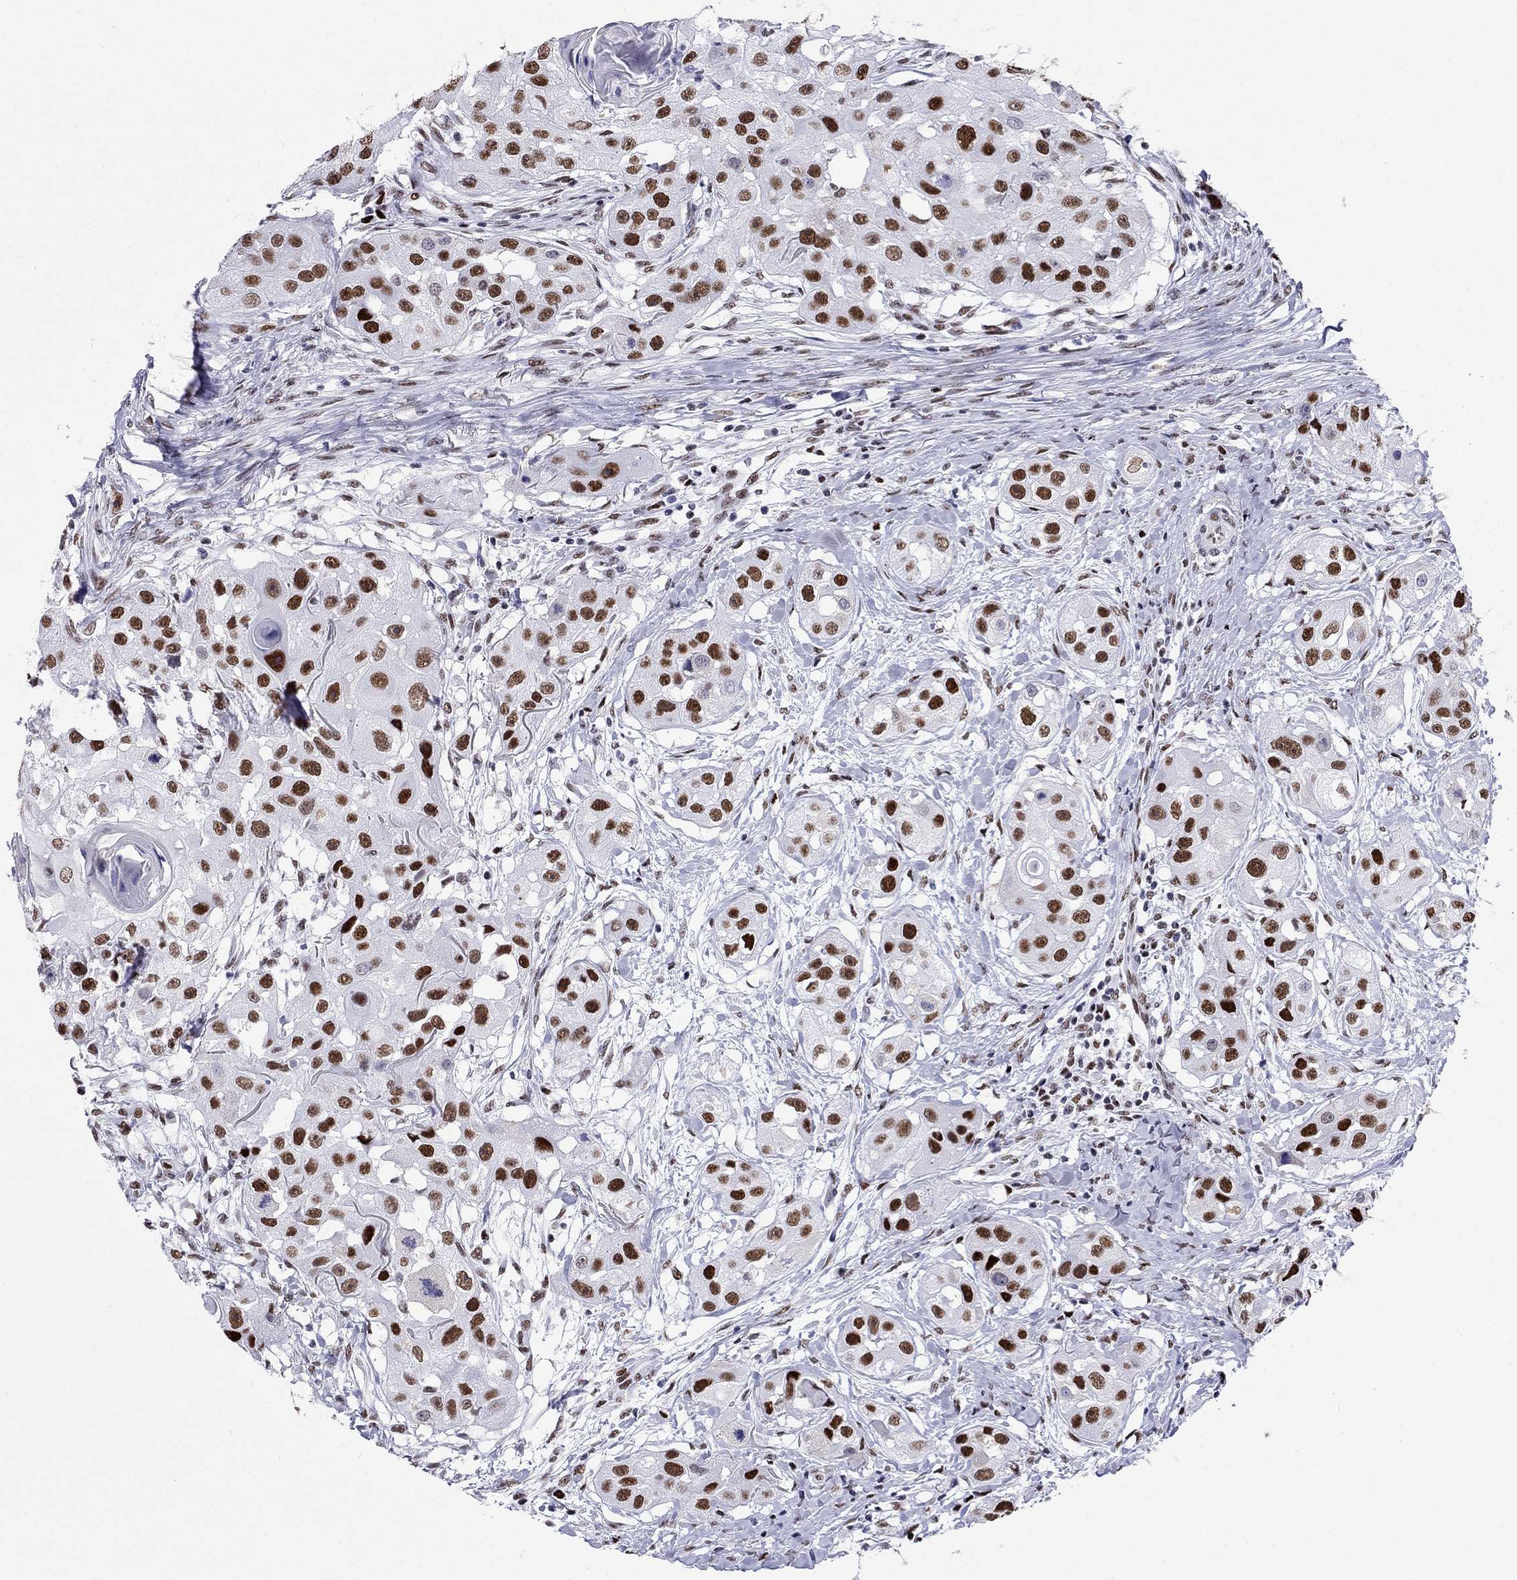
{"staining": {"intensity": "strong", "quantity": ">75%", "location": "nuclear"}, "tissue": "head and neck cancer", "cell_type": "Tumor cells", "image_type": "cancer", "snomed": [{"axis": "morphology", "description": "Squamous cell carcinoma, NOS"}, {"axis": "topography", "description": "Head-Neck"}], "caption": "High-magnification brightfield microscopy of squamous cell carcinoma (head and neck) stained with DAB (brown) and counterstained with hematoxylin (blue). tumor cells exhibit strong nuclear expression is present in approximately>75% of cells.", "gene": "PPM1G", "patient": {"sex": "male", "age": 51}}